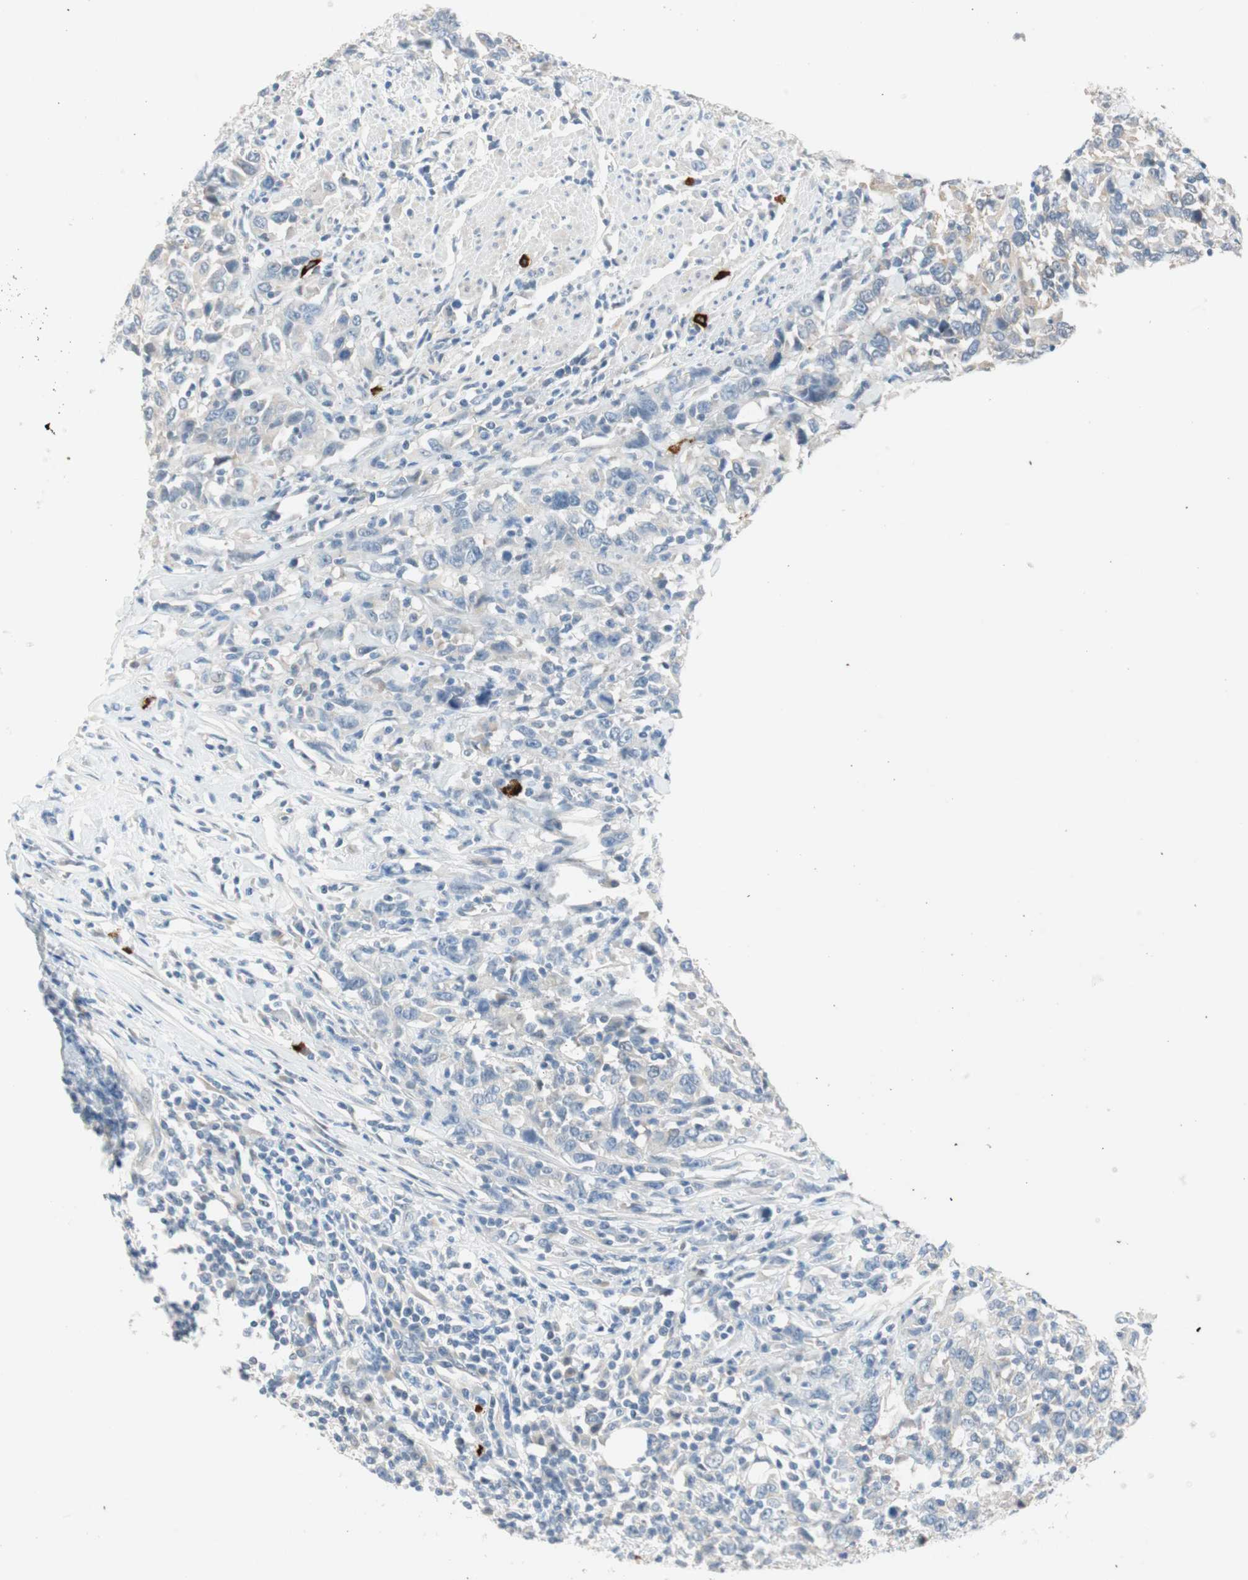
{"staining": {"intensity": "negative", "quantity": "none", "location": "none"}, "tissue": "urothelial cancer", "cell_type": "Tumor cells", "image_type": "cancer", "snomed": [{"axis": "morphology", "description": "Urothelial carcinoma, High grade"}, {"axis": "topography", "description": "Urinary bladder"}], "caption": "Protein analysis of high-grade urothelial carcinoma exhibits no significant expression in tumor cells. Brightfield microscopy of immunohistochemistry stained with DAB (brown) and hematoxylin (blue), captured at high magnification.", "gene": "PDZK1", "patient": {"sex": "male", "age": 61}}